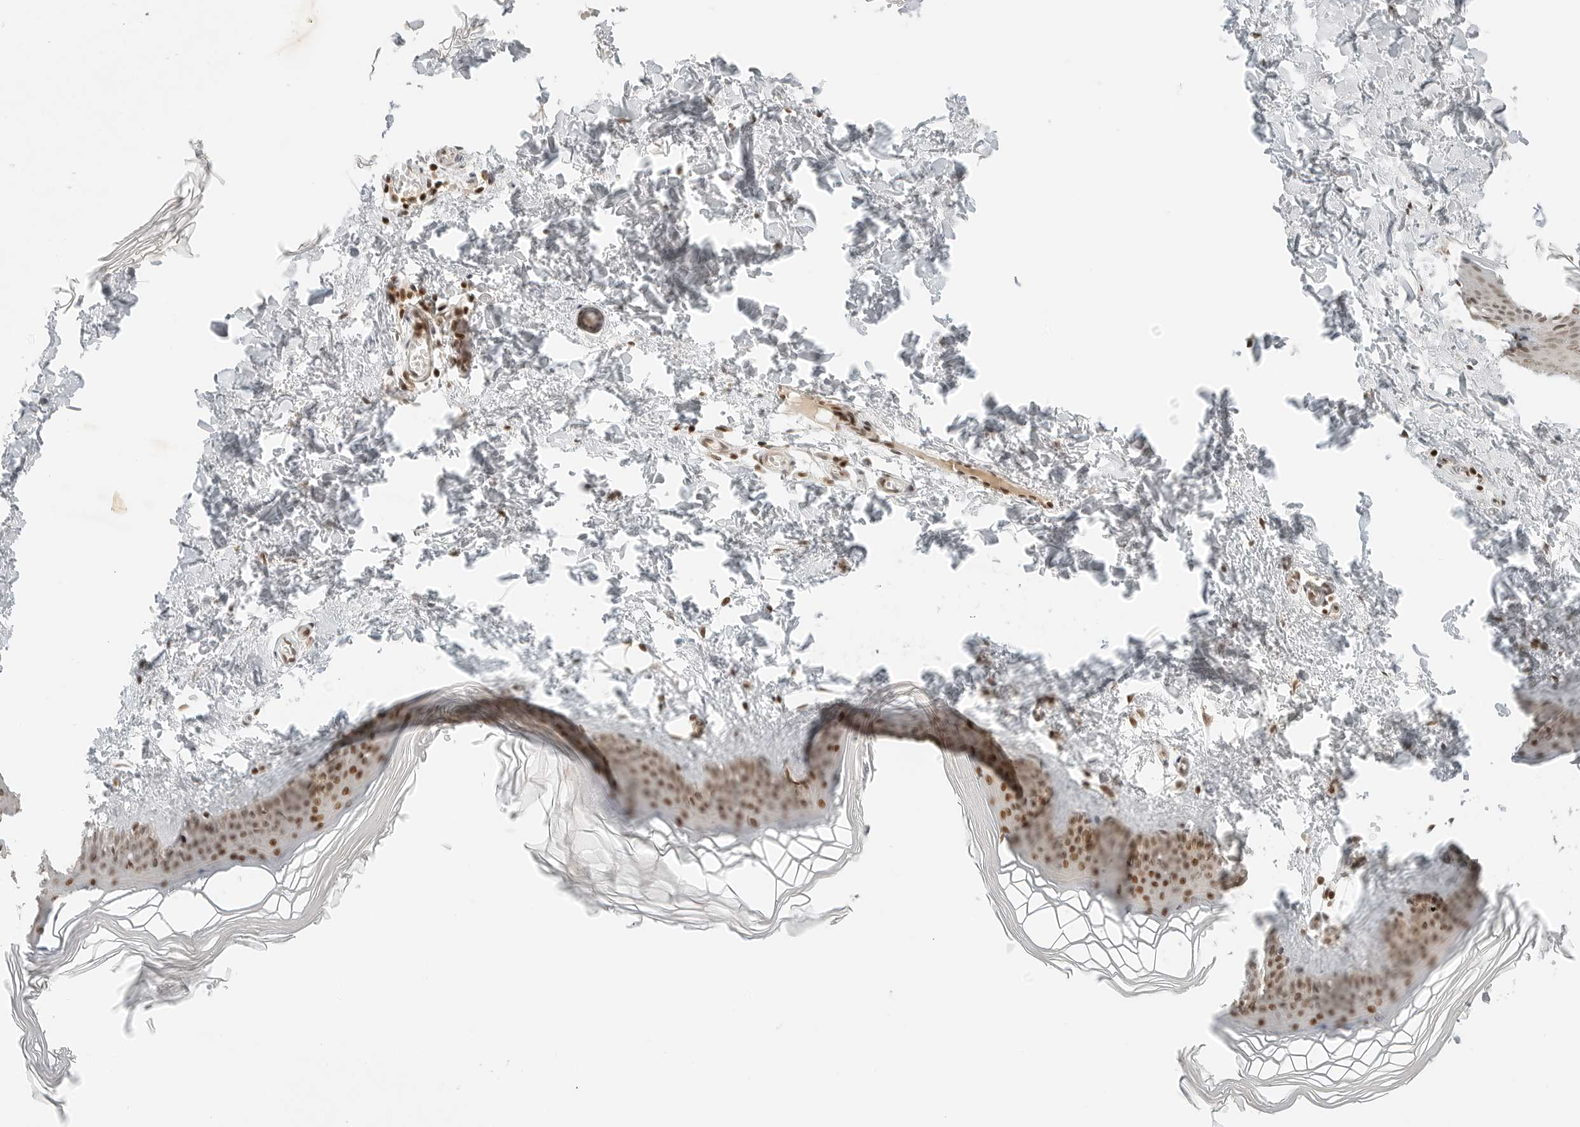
{"staining": {"intensity": "weak", "quantity": ">75%", "location": "nuclear"}, "tissue": "skin", "cell_type": "Fibroblasts", "image_type": "normal", "snomed": [{"axis": "morphology", "description": "Normal tissue, NOS"}, {"axis": "topography", "description": "Skin"}], "caption": "Normal skin demonstrates weak nuclear staining in approximately >75% of fibroblasts, visualized by immunohistochemistry. (DAB (3,3'-diaminobenzidine) IHC with brightfield microscopy, high magnification).", "gene": "CRTC2", "patient": {"sex": "female", "age": 27}}